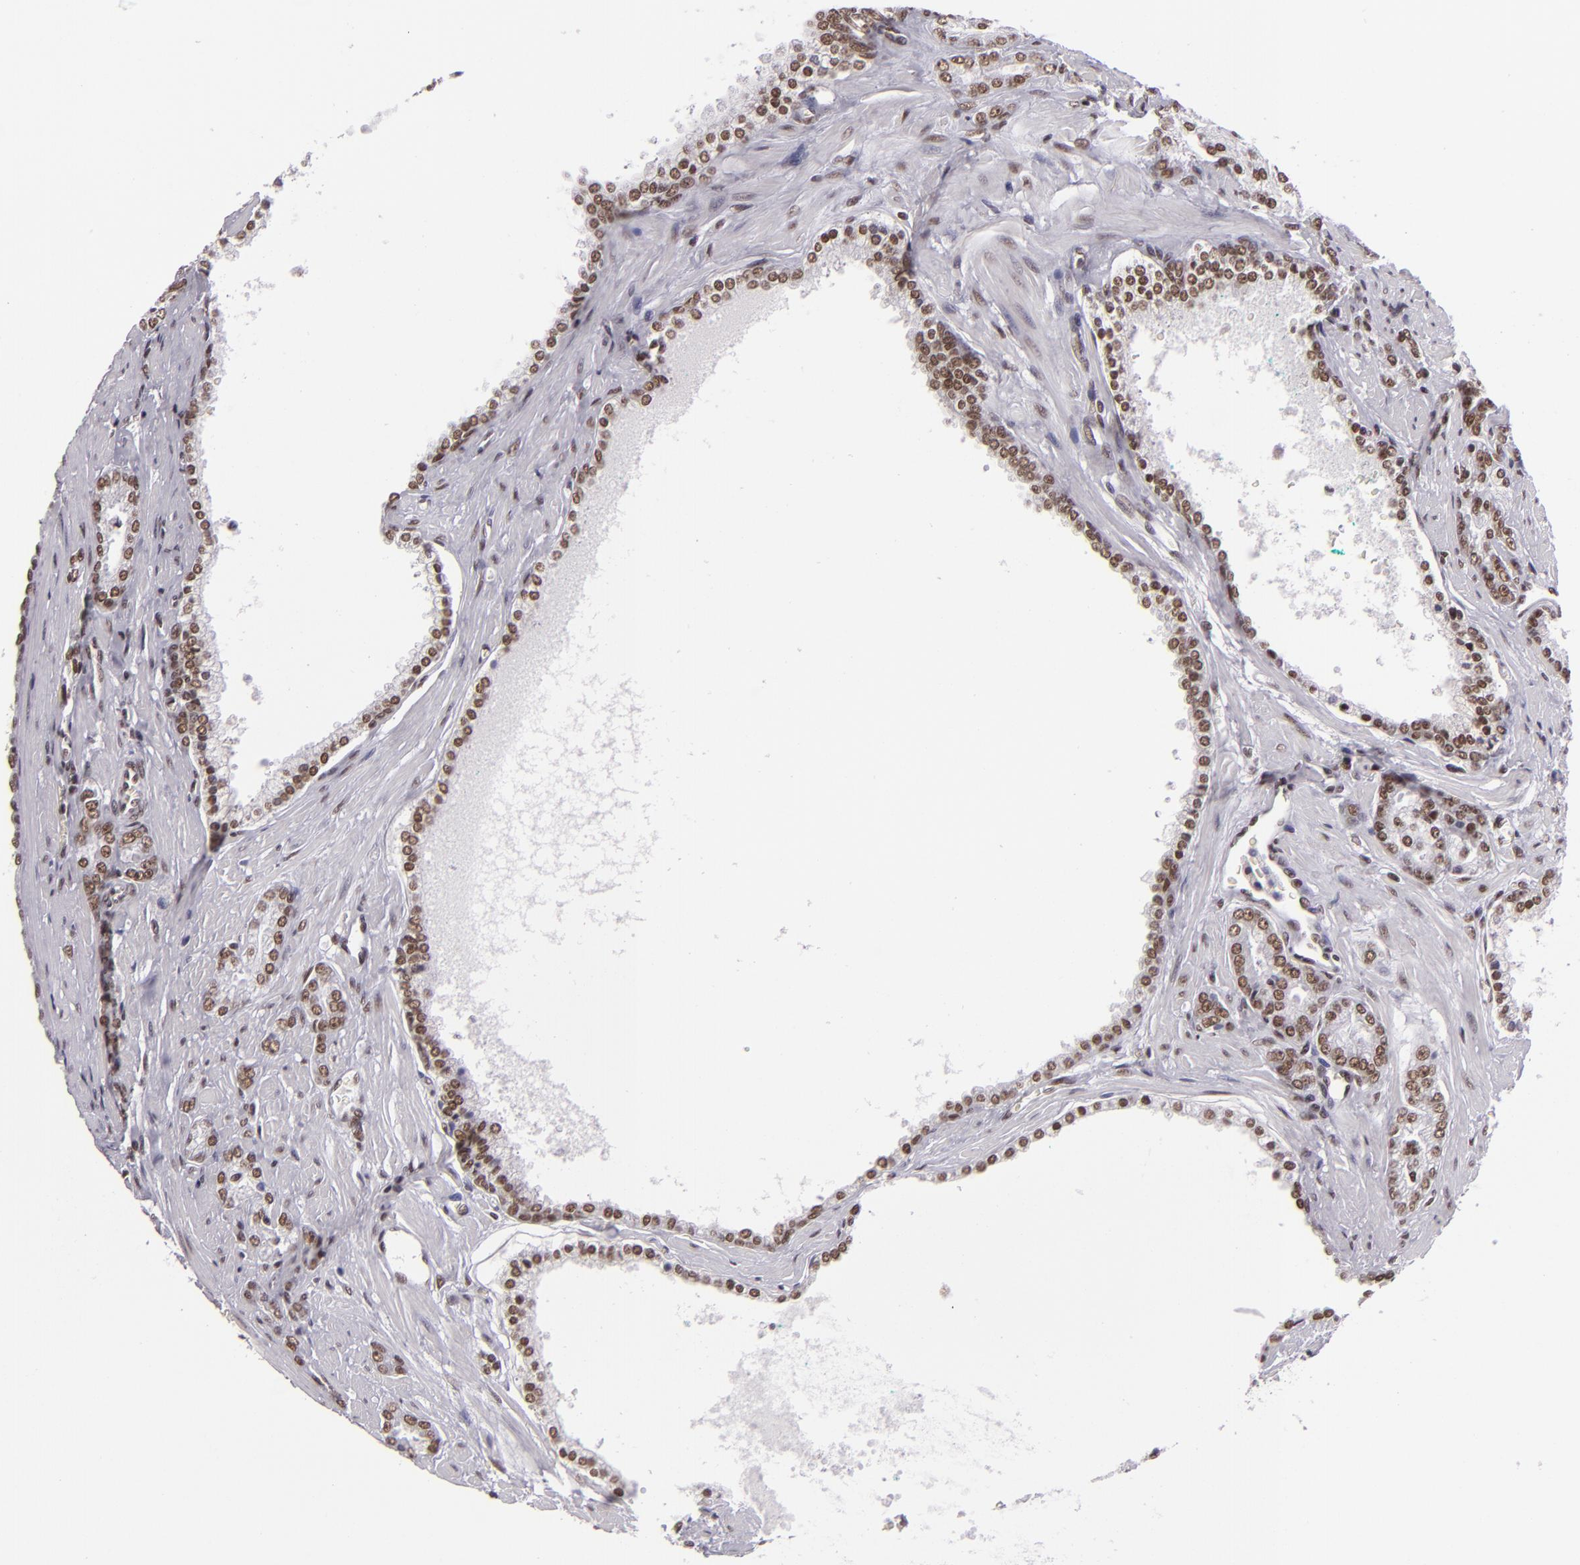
{"staining": {"intensity": "weak", "quantity": ">75%", "location": "nuclear"}, "tissue": "prostate cancer", "cell_type": "Tumor cells", "image_type": "cancer", "snomed": [{"axis": "morphology", "description": "Adenocarcinoma, High grade"}, {"axis": "topography", "description": "Prostate"}], "caption": "Protein expression by immunohistochemistry displays weak nuclear expression in approximately >75% of tumor cells in prostate cancer (adenocarcinoma (high-grade)).", "gene": "BRD8", "patient": {"sex": "male", "age": 71}}